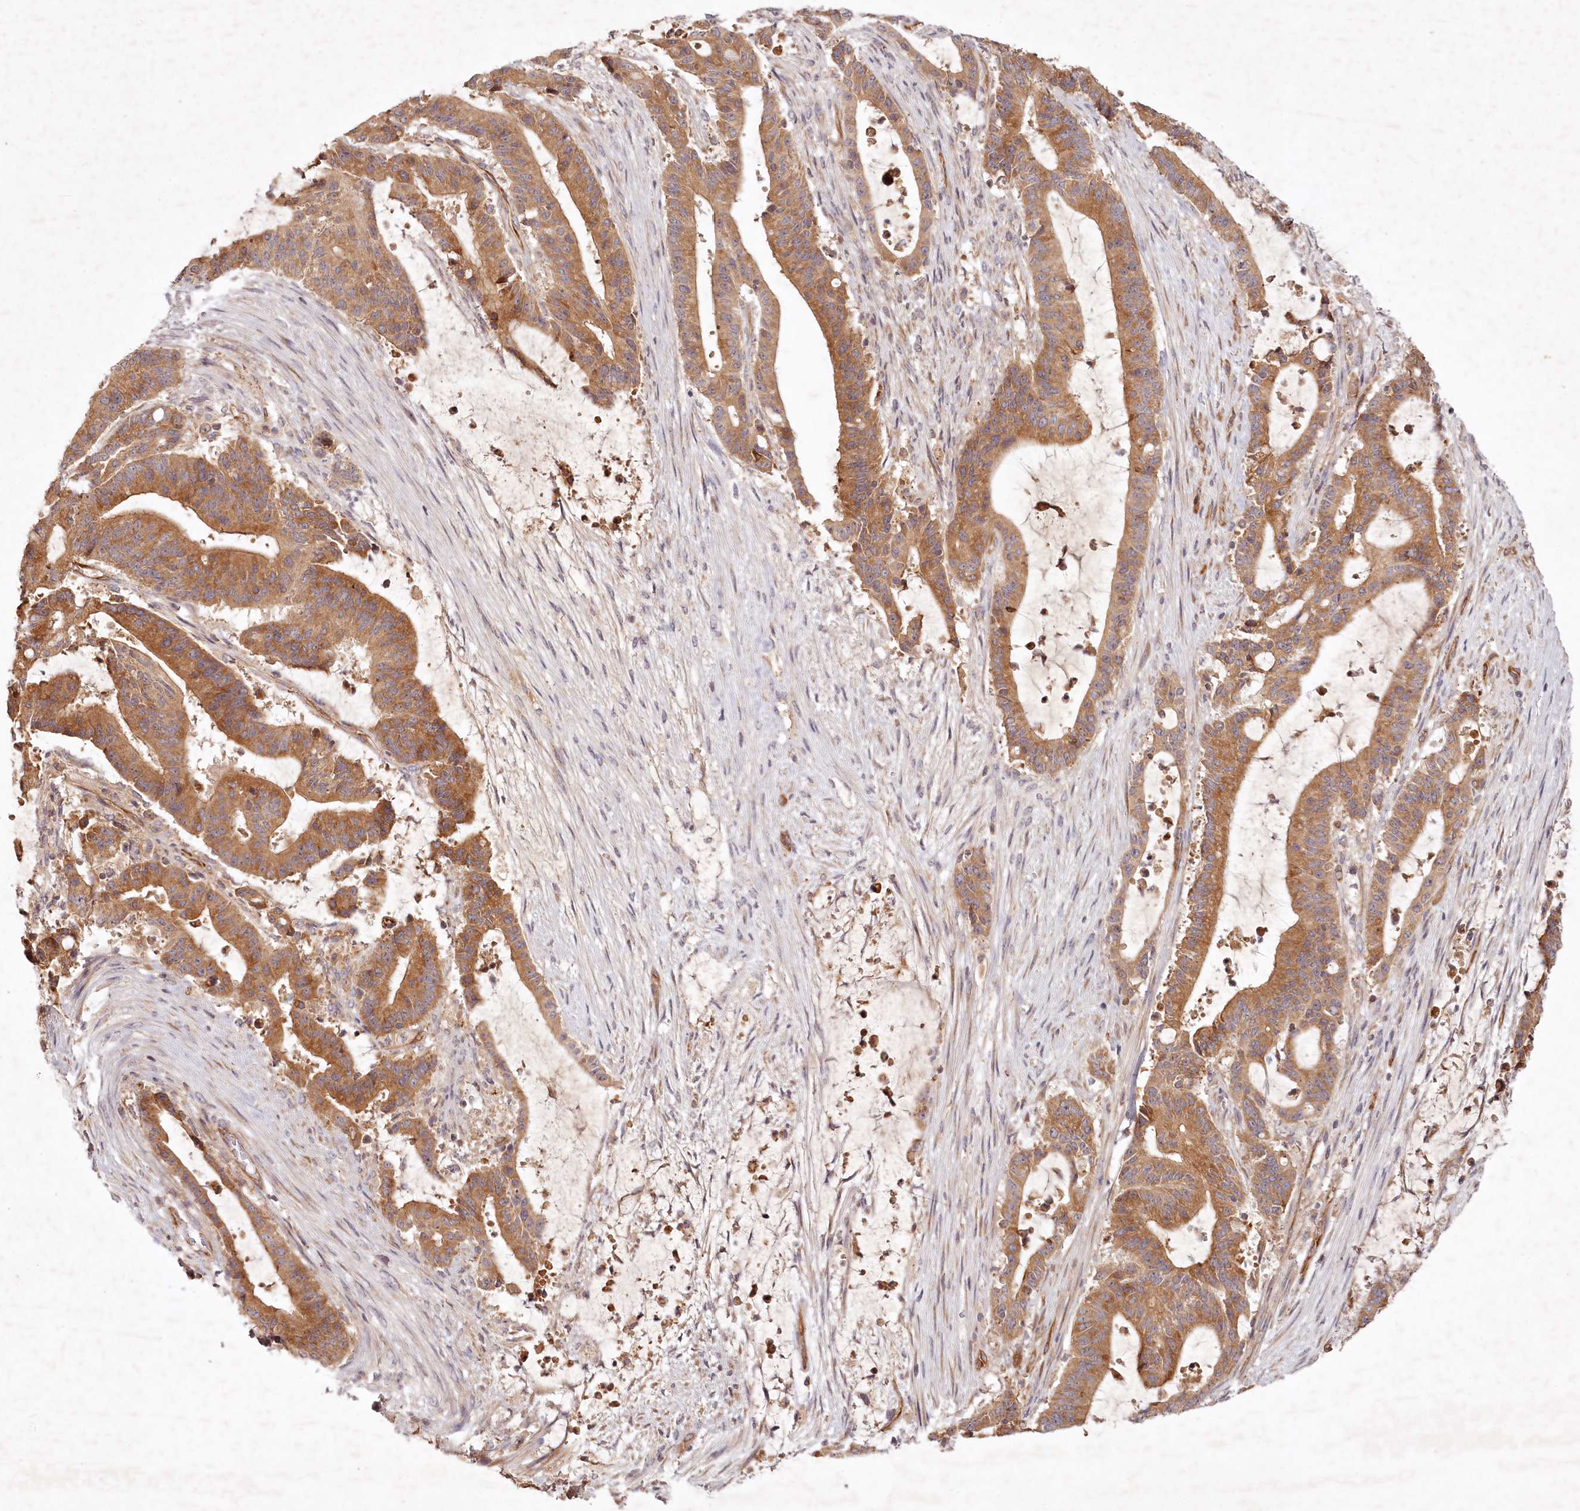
{"staining": {"intensity": "moderate", "quantity": ">75%", "location": "cytoplasmic/membranous"}, "tissue": "liver cancer", "cell_type": "Tumor cells", "image_type": "cancer", "snomed": [{"axis": "morphology", "description": "Normal tissue, NOS"}, {"axis": "morphology", "description": "Cholangiocarcinoma"}, {"axis": "topography", "description": "Liver"}, {"axis": "topography", "description": "Peripheral nerve tissue"}], "caption": "Liver cancer was stained to show a protein in brown. There is medium levels of moderate cytoplasmic/membranous staining in about >75% of tumor cells. Immunohistochemistry (ihc) stains the protein of interest in brown and the nuclei are stained blue.", "gene": "TMIE", "patient": {"sex": "female", "age": 73}}